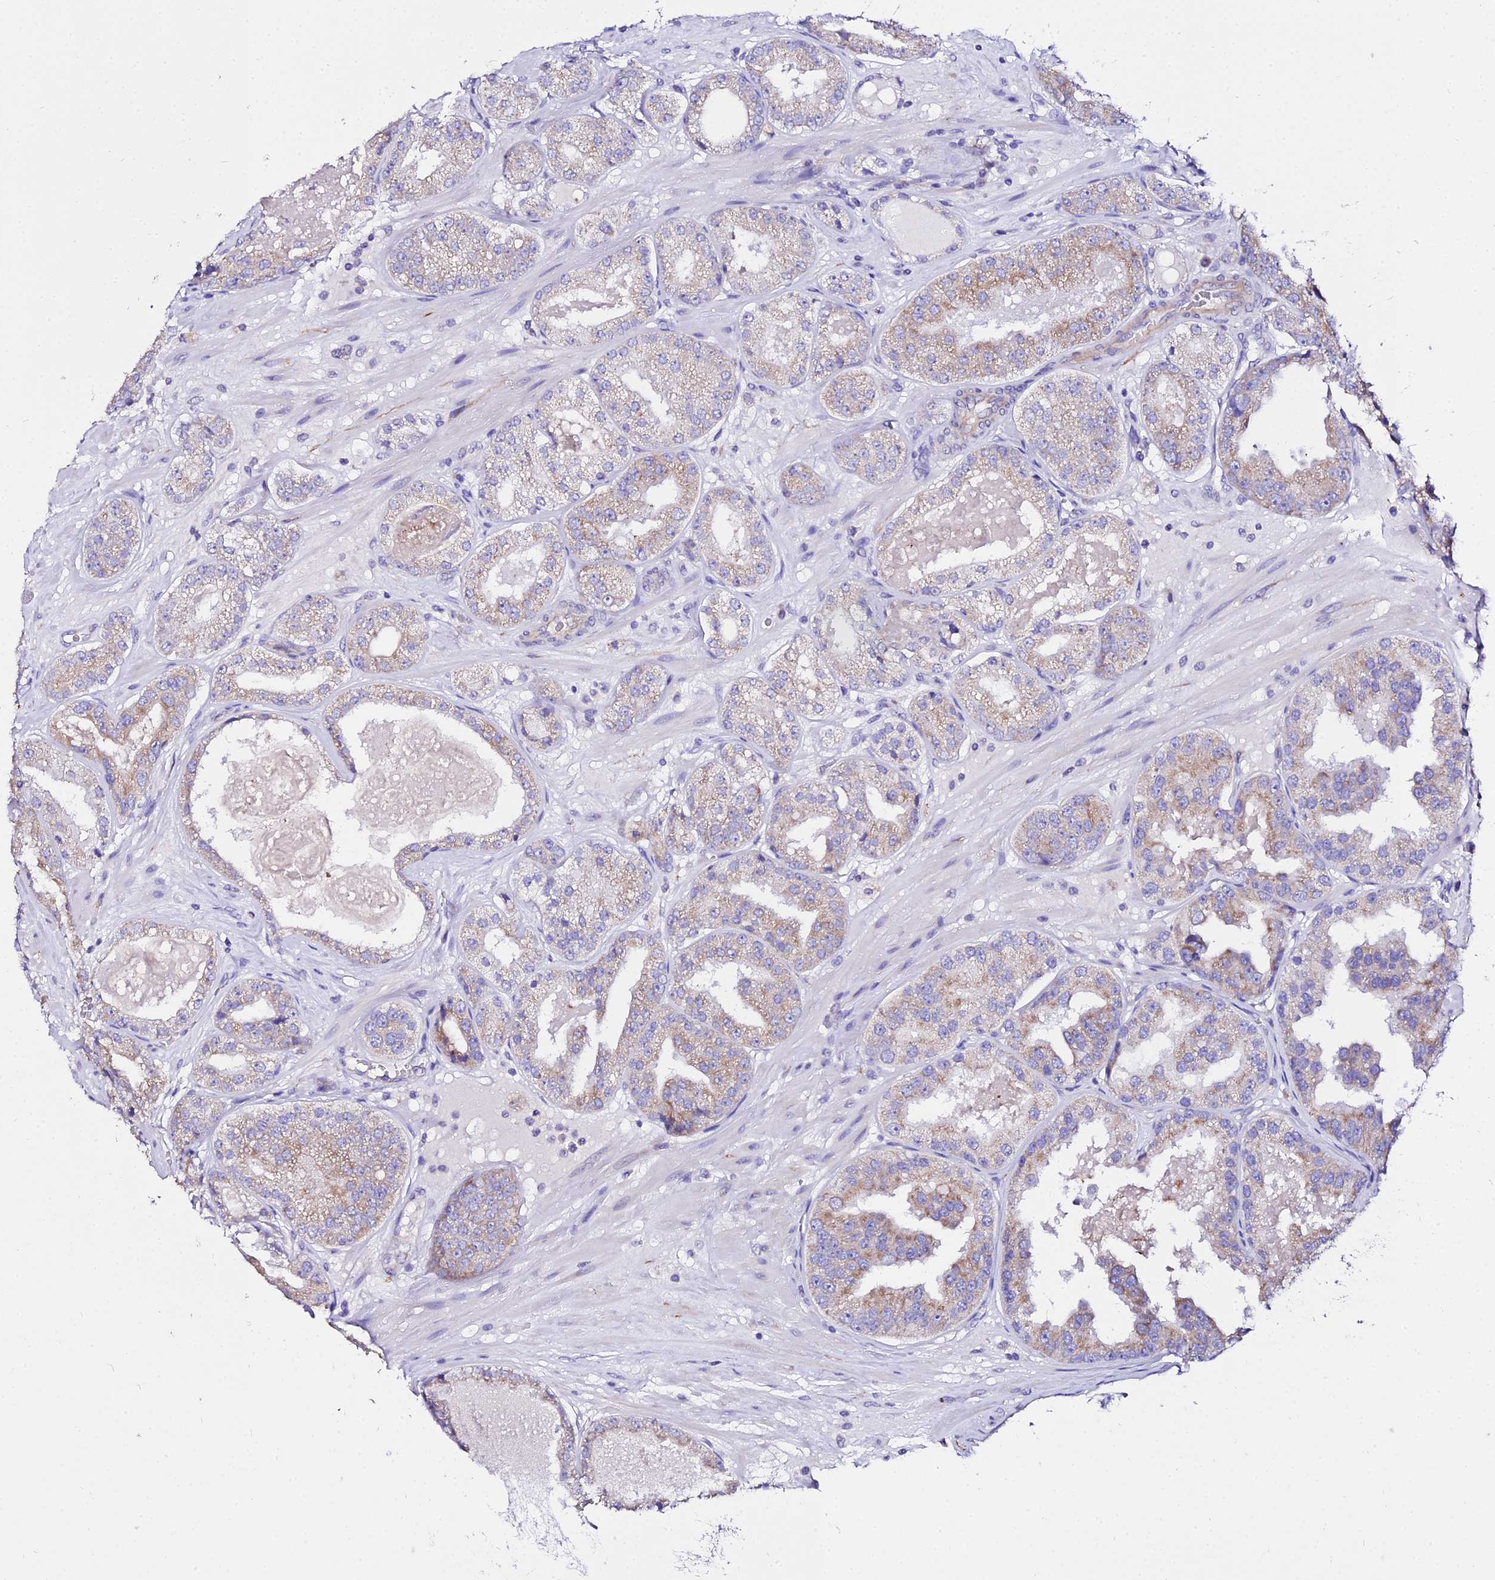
{"staining": {"intensity": "moderate", "quantity": "<25%", "location": "cytoplasmic/membranous"}, "tissue": "prostate cancer", "cell_type": "Tumor cells", "image_type": "cancer", "snomed": [{"axis": "morphology", "description": "Adenocarcinoma, High grade"}, {"axis": "topography", "description": "Prostate"}], "caption": "Protein staining demonstrates moderate cytoplasmic/membranous staining in approximately <25% of tumor cells in adenocarcinoma (high-grade) (prostate).", "gene": "TUBA3D", "patient": {"sex": "male", "age": 63}}